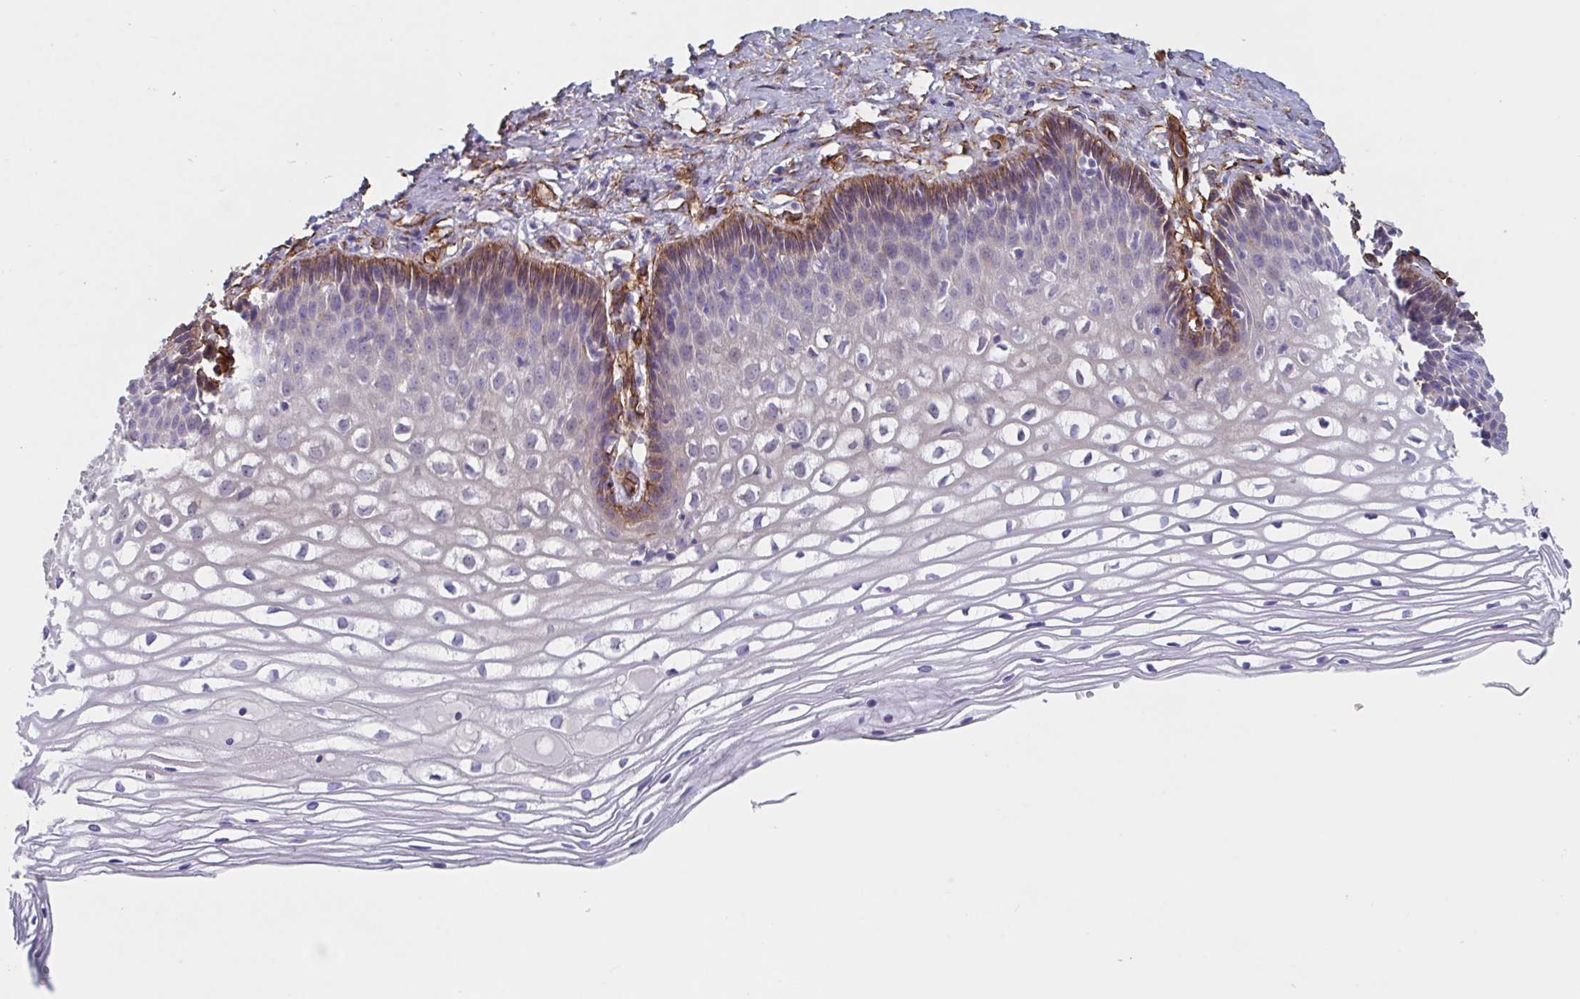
{"staining": {"intensity": "moderate", "quantity": "25%-75%", "location": "cytoplasmic/membranous"}, "tissue": "cervix", "cell_type": "Glandular cells", "image_type": "normal", "snomed": [{"axis": "morphology", "description": "Normal tissue, NOS"}, {"axis": "topography", "description": "Cervix"}], "caption": "Immunohistochemistry of benign human cervix demonstrates medium levels of moderate cytoplasmic/membranous staining in approximately 25%-75% of glandular cells.", "gene": "CITED4", "patient": {"sex": "female", "age": 36}}